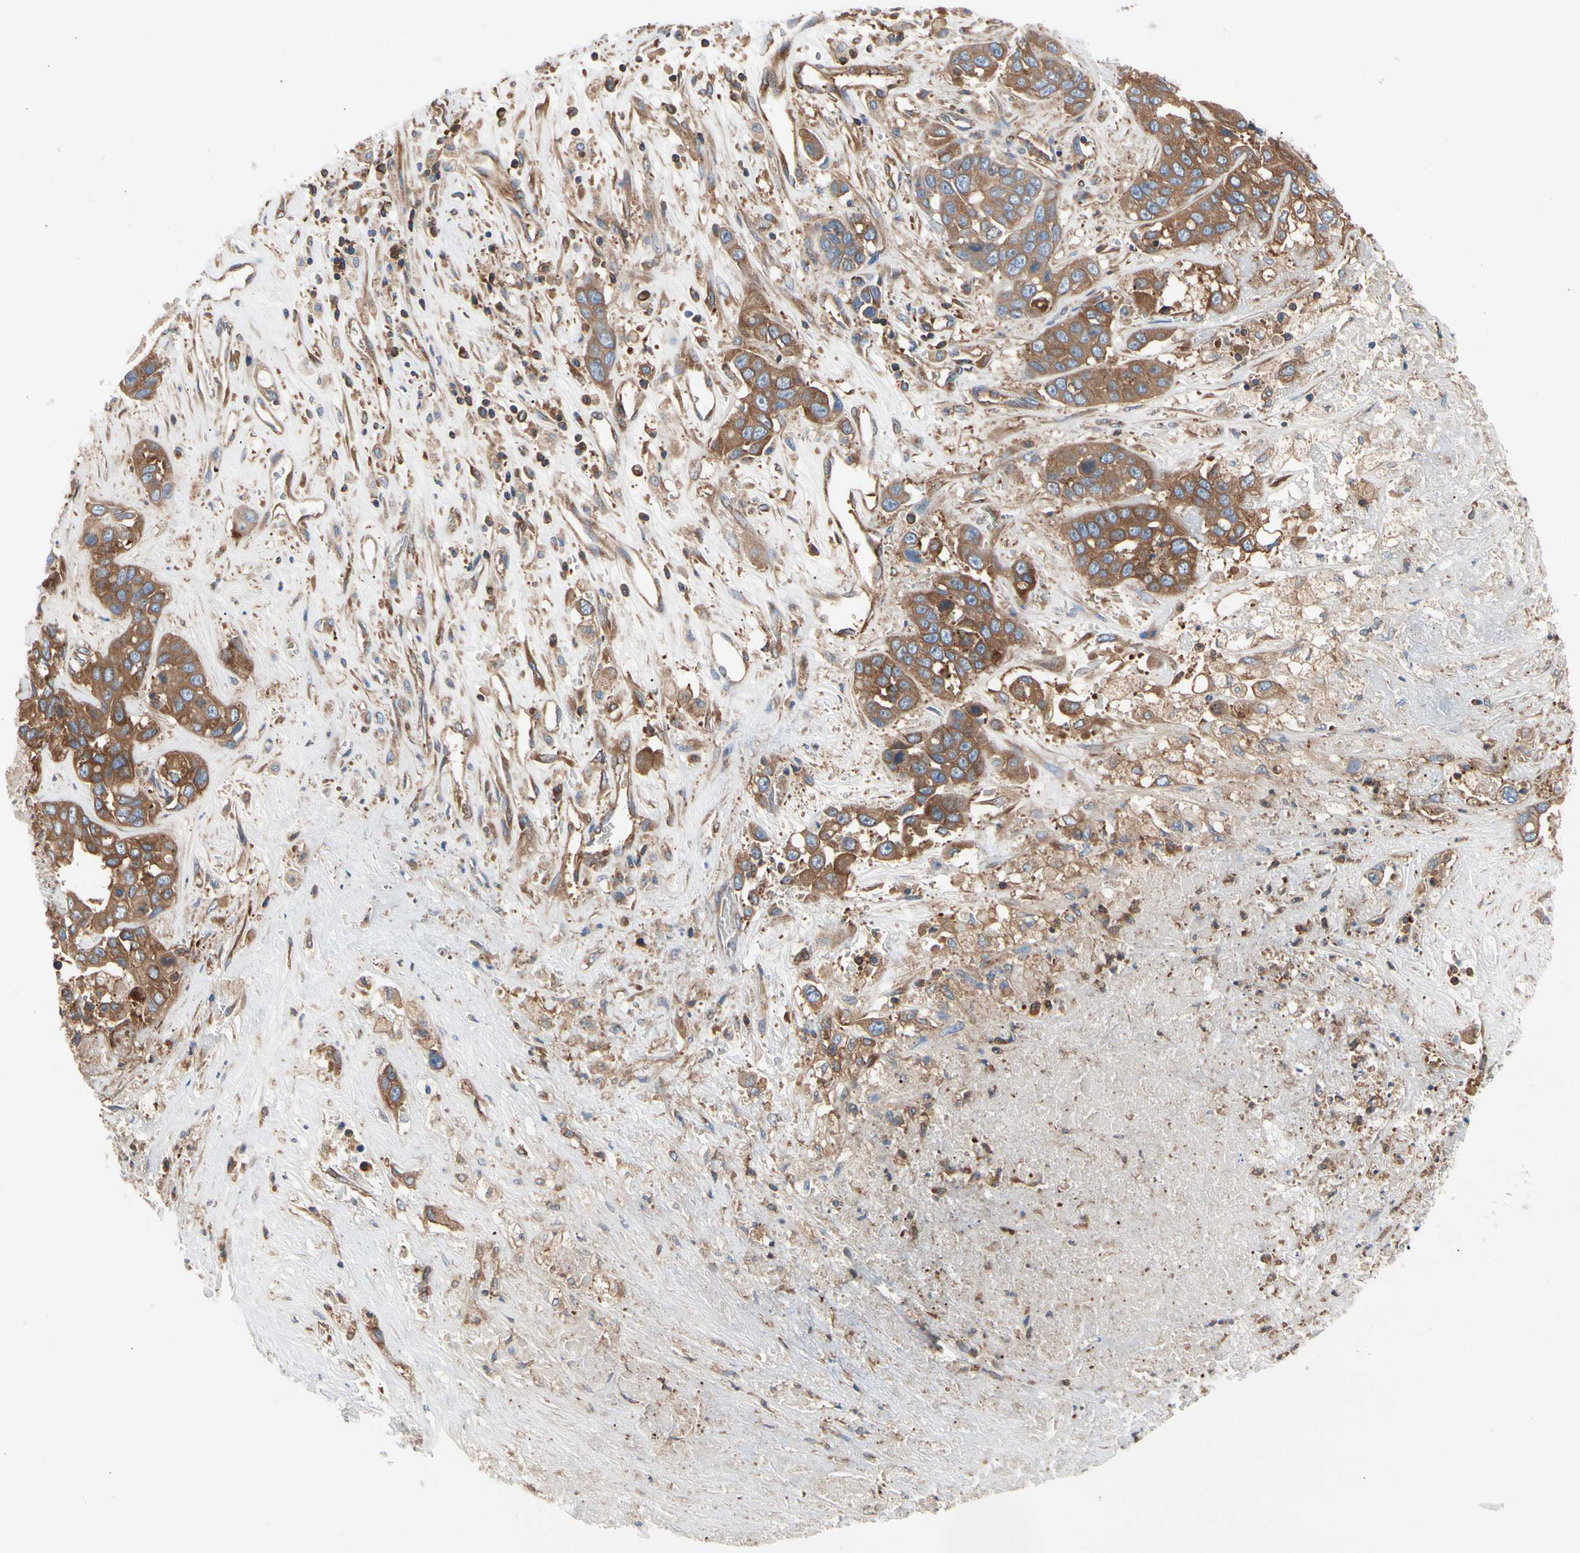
{"staining": {"intensity": "moderate", "quantity": ">75%", "location": "cytoplasmic/membranous"}, "tissue": "liver cancer", "cell_type": "Tumor cells", "image_type": "cancer", "snomed": [{"axis": "morphology", "description": "Cholangiocarcinoma"}, {"axis": "topography", "description": "Liver"}], "caption": "Immunohistochemical staining of human liver cancer (cholangiocarcinoma) shows medium levels of moderate cytoplasmic/membranous staining in approximately >75% of tumor cells. (brown staining indicates protein expression, while blue staining denotes nuclei).", "gene": "ROCK1", "patient": {"sex": "female", "age": 52}}